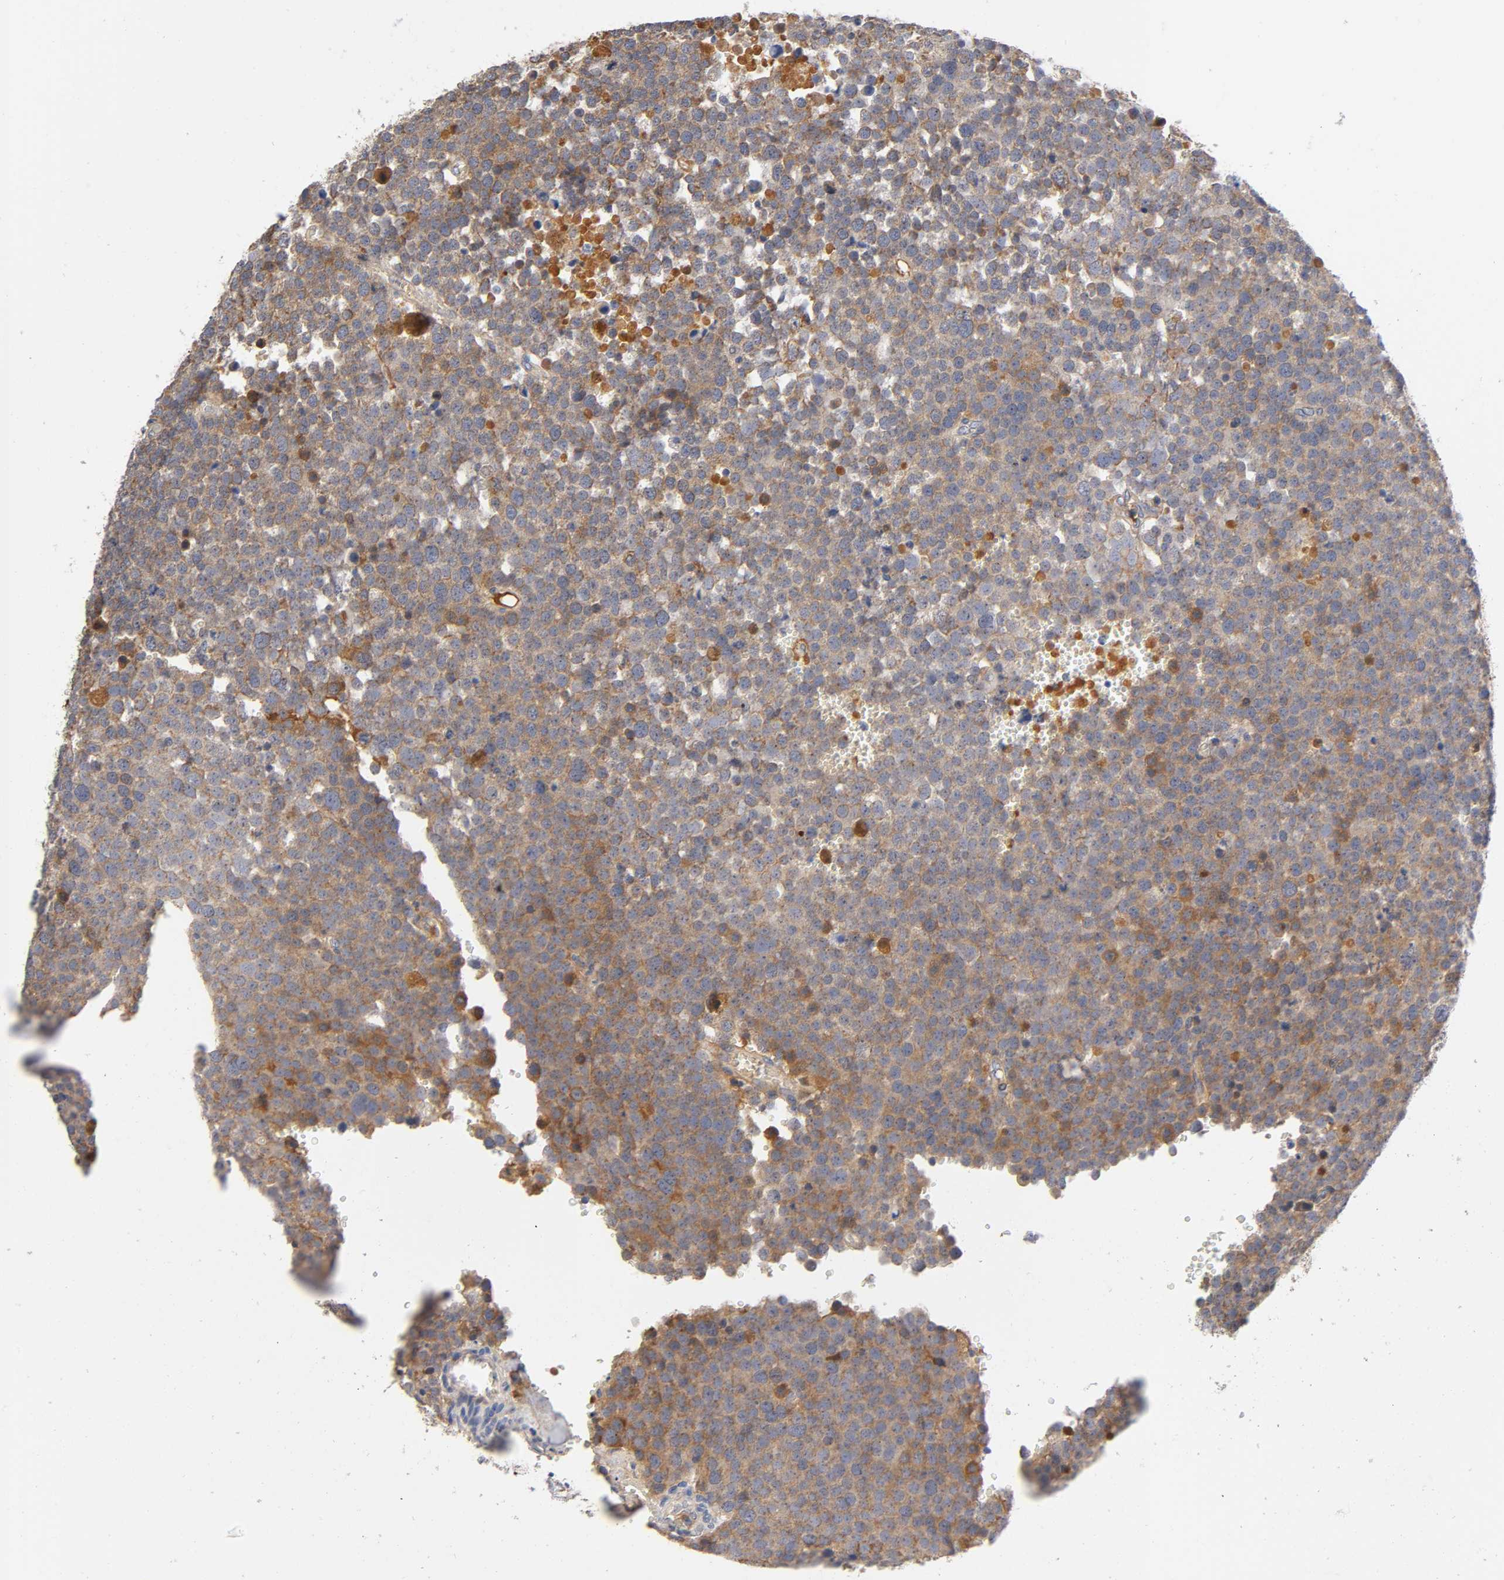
{"staining": {"intensity": "weak", "quantity": ">75%", "location": "cytoplasmic/membranous"}, "tissue": "testis cancer", "cell_type": "Tumor cells", "image_type": "cancer", "snomed": [{"axis": "morphology", "description": "Seminoma, NOS"}, {"axis": "topography", "description": "Testis"}], "caption": "Weak cytoplasmic/membranous protein staining is seen in approximately >75% of tumor cells in testis cancer (seminoma). The staining is performed using DAB (3,3'-diaminobenzidine) brown chromogen to label protein expression. The nuclei are counter-stained blue using hematoxylin.", "gene": "NOVA1", "patient": {"sex": "male", "age": 71}}